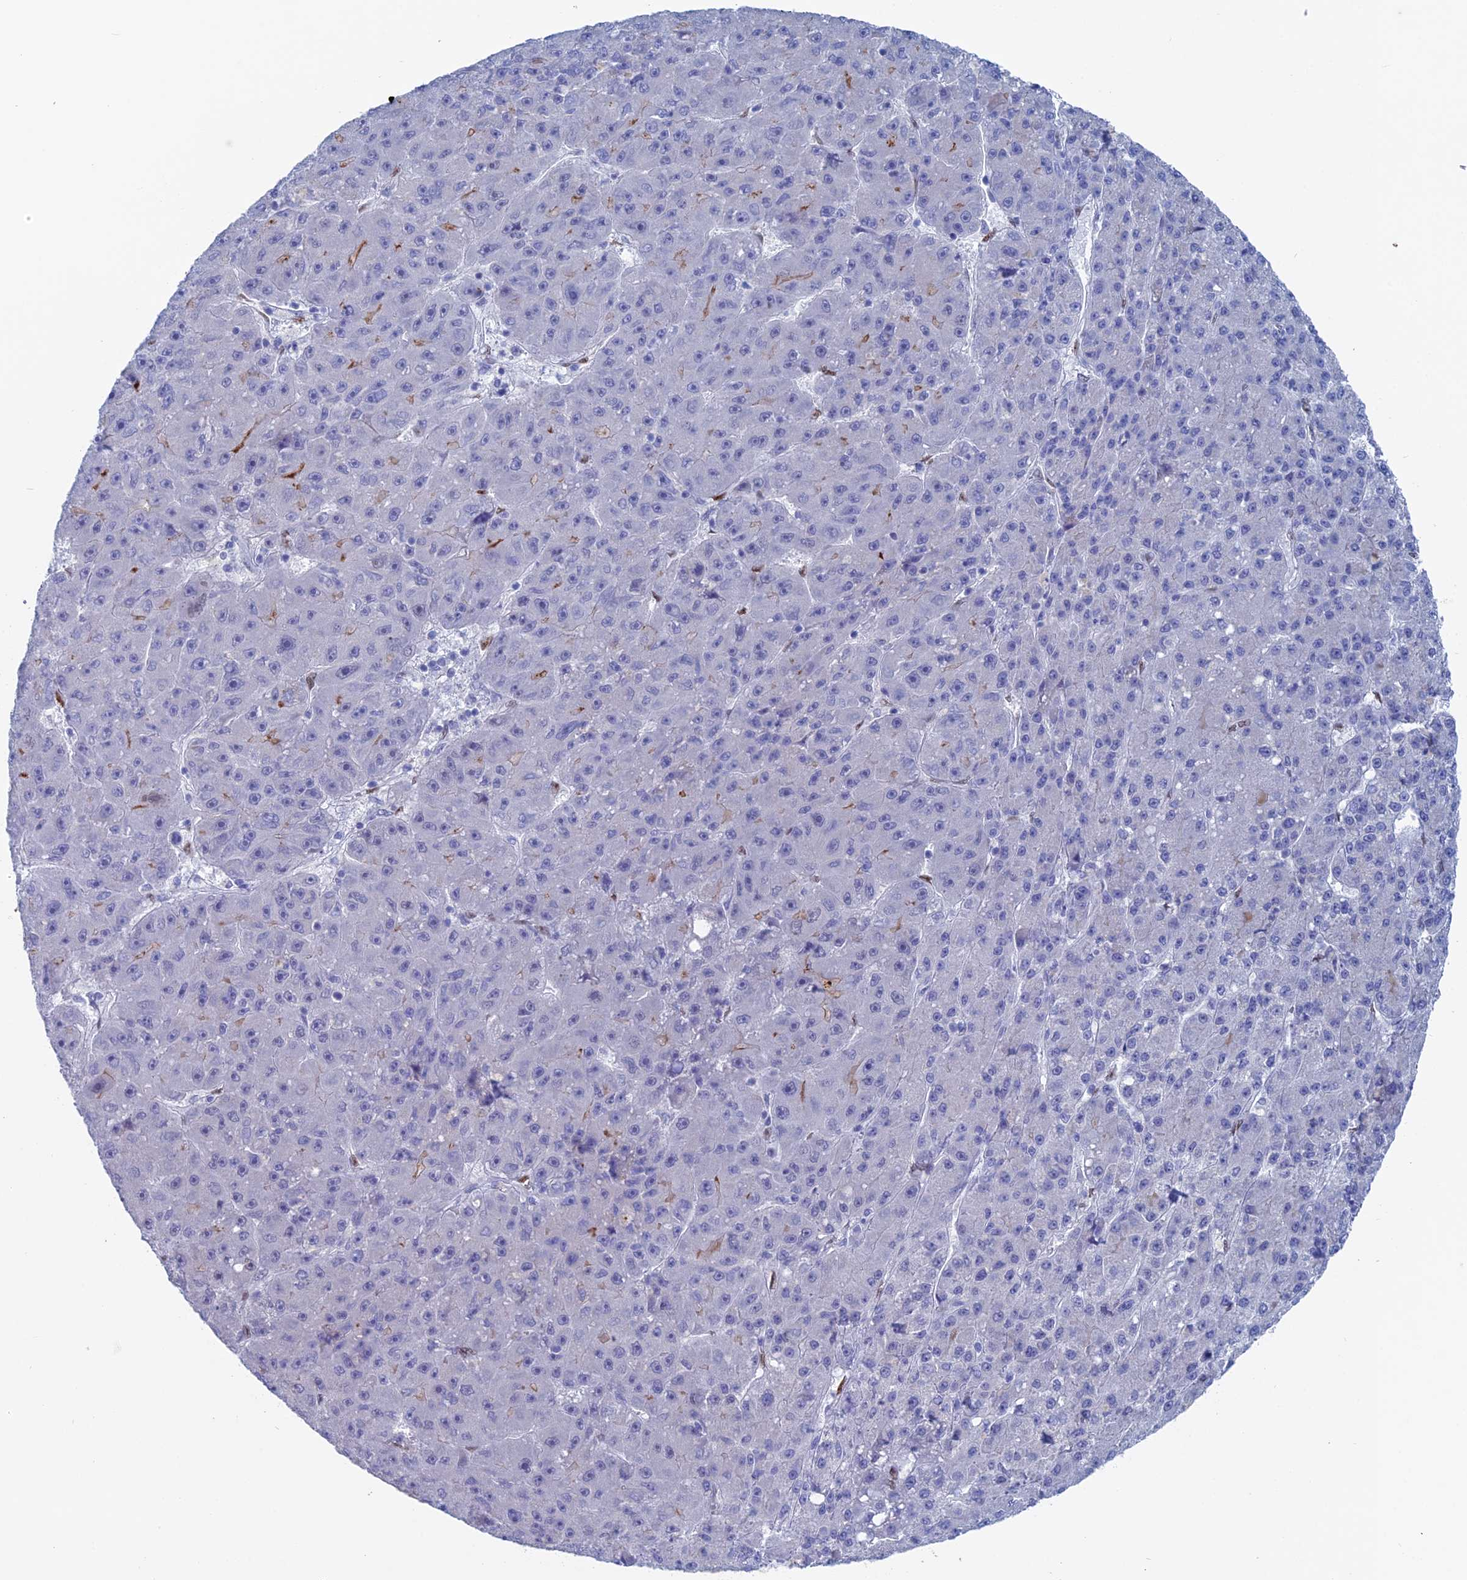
{"staining": {"intensity": "negative", "quantity": "none", "location": "none"}, "tissue": "liver cancer", "cell_type": "Tumor cells", "image_type": "cancer", "snomed": [{"axis": "morphology", "description": "Carcinoma, Hepatocellular, NOS"}, {"axis": "topography", "description": "Liver"}], "caption": "High power microscopy image of an immunohistochemistry (IHC) micrograph of liver cancer (hepatocellular carcinoma), revealing no significant staining in tumor cells.", "gene": "NOL4L", "patient": {"sex": "male", "age": 67}}